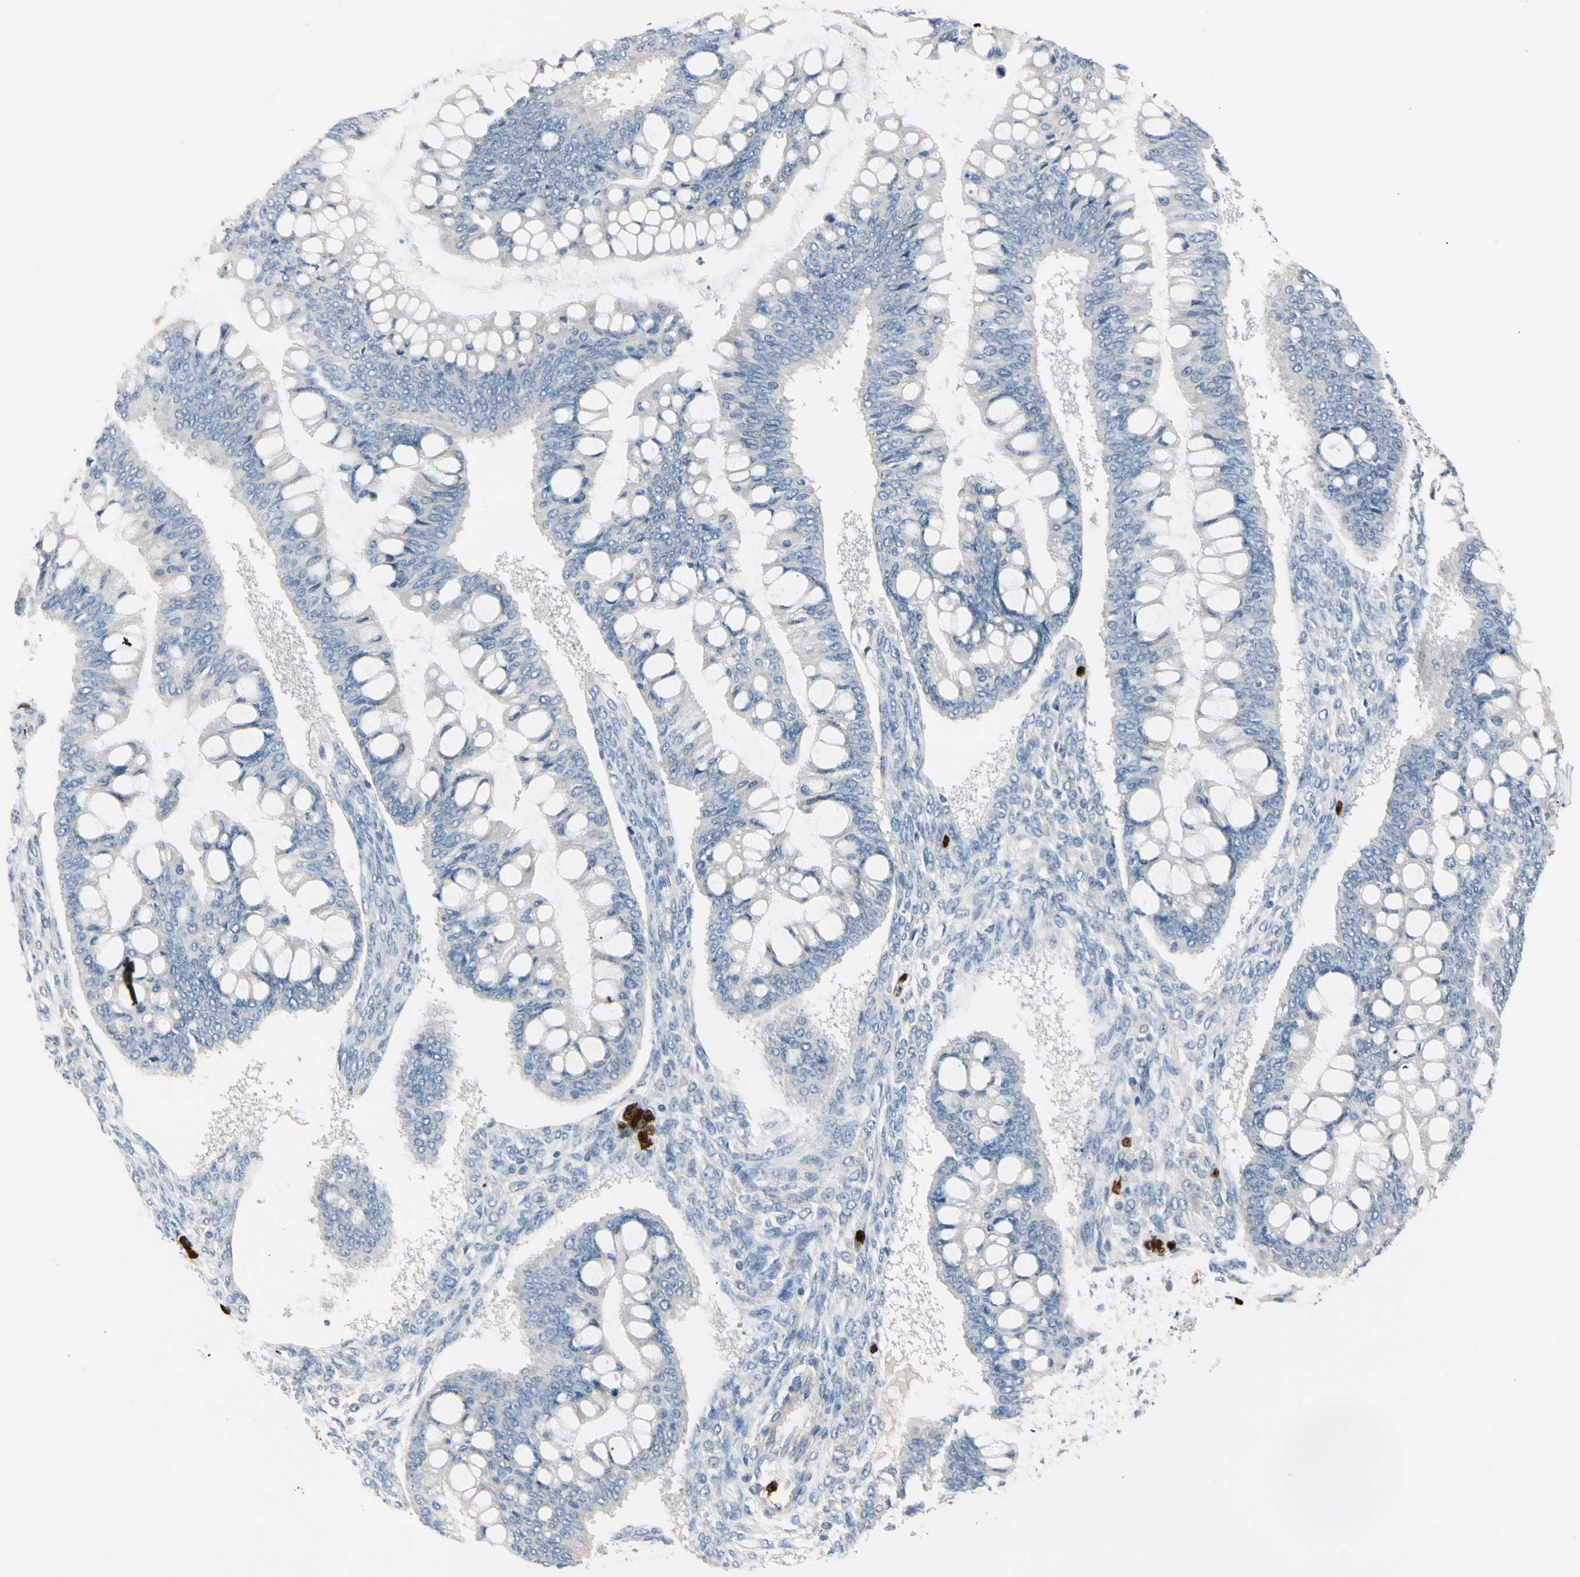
{"staining": {"intensity": "negative", "quantity": "none", "location": "none"}, "tissue": "ovarian cancer", "cell_type": "Tumor cells", "image_type": "cancer", "snomed": [{"axis": "morphology", "description": "Cystadenocarcinoma, mucinous, NOS"}, {"axis": "topography", "description": "Ovary"}], "caption": "A photomicrograph of human ovarian cancer is negative for staining in tumor cells. Brightfield microscopy of IHC stained with DAB (brown) and hematoxylin (blue), captured at high magnification.", "gene": "TRAF5", "patient": {"sex": "female", "age": 73}}